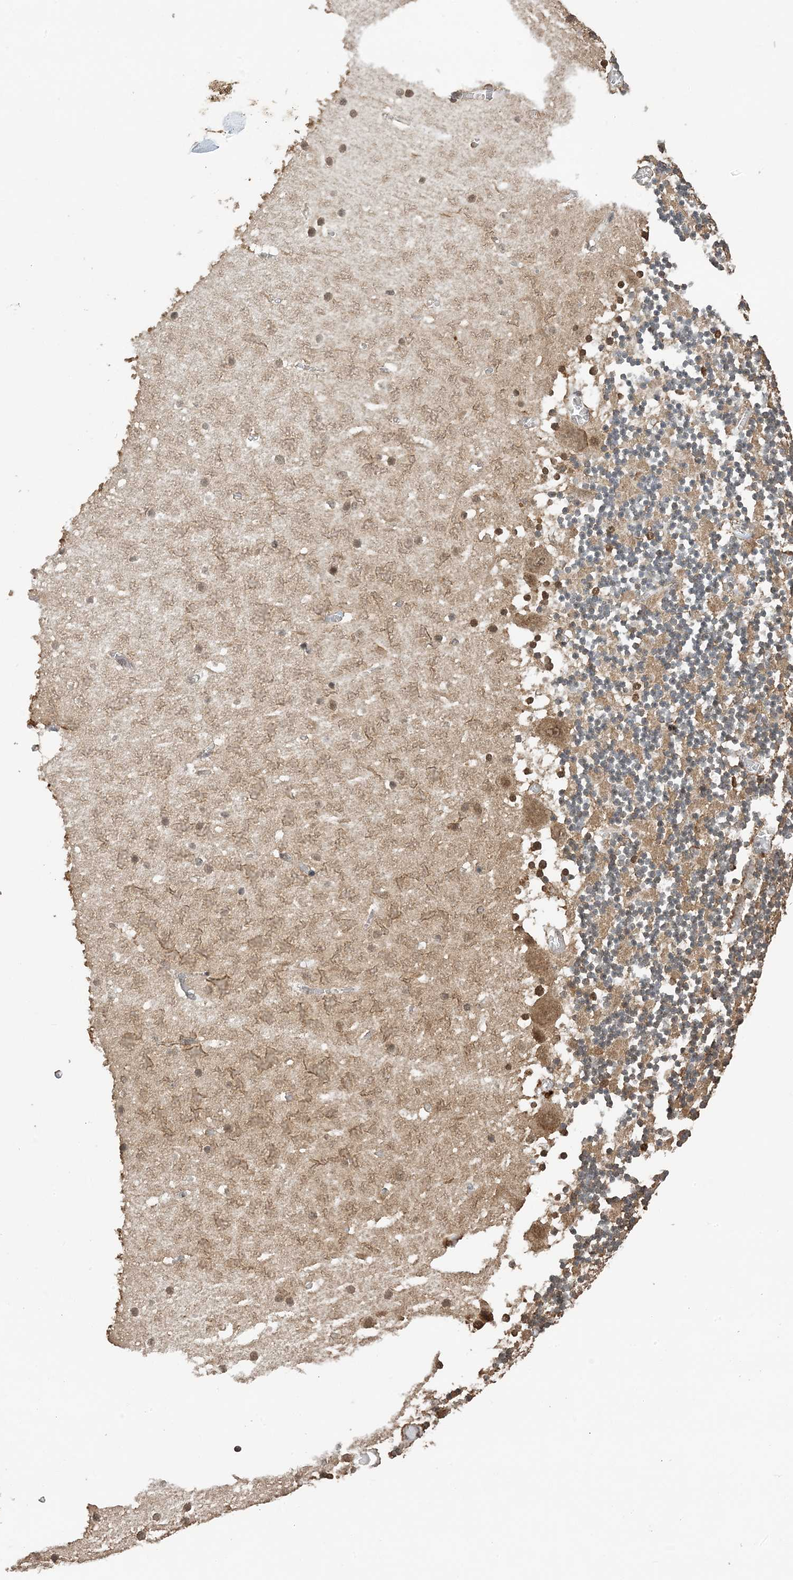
{"staining": {"intensity": "moderate", "quantity": ">75%", "location": "cytoplasmic/membranous,nuclear"}, "tissue": "cerebellum", "cell_type": "Cells in granular layer", "image_type": "normal", "snomed": [{"axis": "morphology", "description": "Normal tissue, NOS"}, {"axis": "topography", "description": "Cerebellum"}], "caption": "This is an image of IHC staining of unremarkable cerebellum, which shows moderate staining in the cytoplasmic/membranous,nuclear of cells in granular layer.", "gene": "ACYP2", "patient": {"sex": "female", "age": 28}}